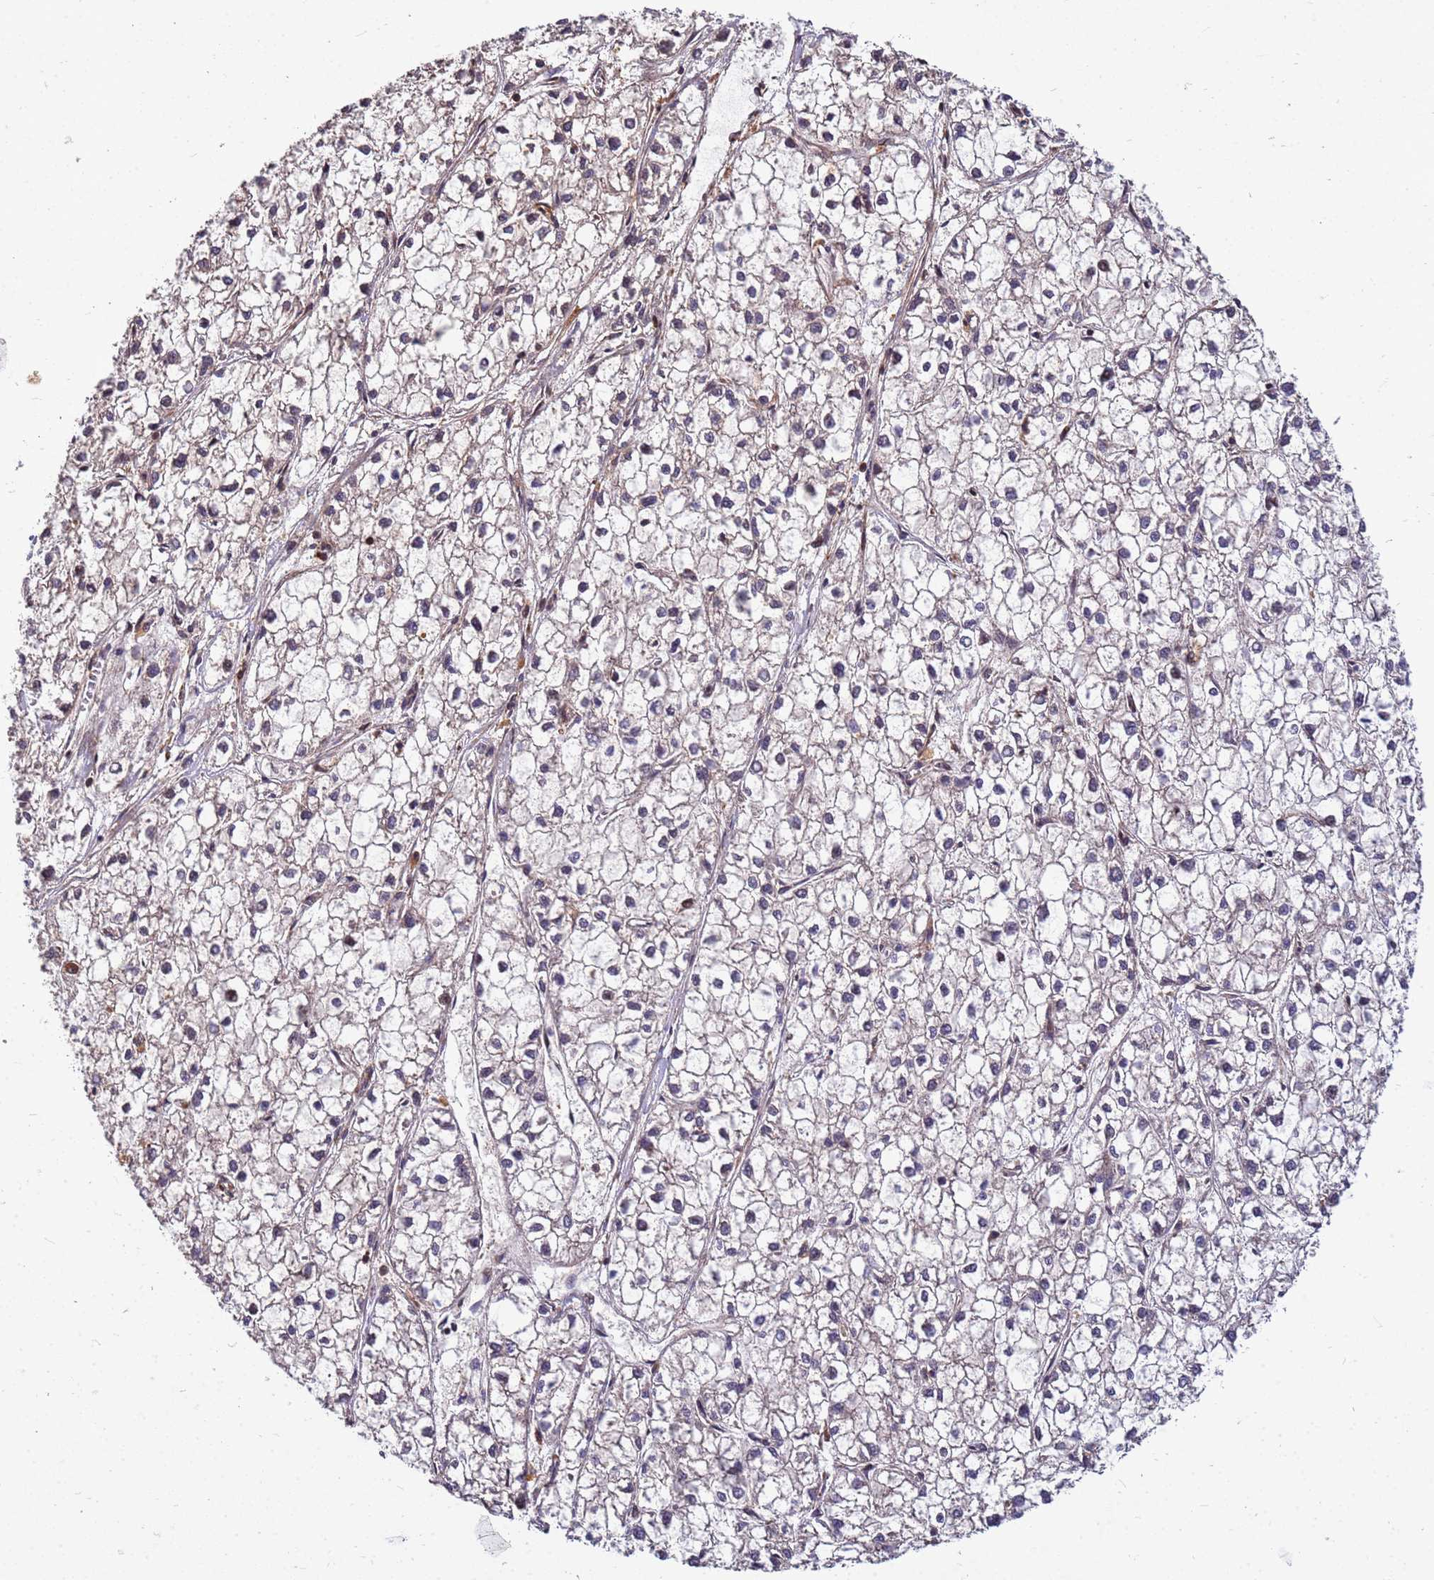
{"staining": {"intensity": "negative", "quantity": "none", "location": "none"}, "tissue": "liver cancer", "cell_type": "Tumor cells", "image_type": "cancer", "snomed": [{"axis": "morphology", "description": "Carcinoma, Hepatocellular, NOS"}, {"axis": "topography", "description": "Liver"}], "caption": "Photomicrograph shows no protein positivity in tumor cells of liver cancer tissue.", "gene": "DUS4L", "patient": {"sex": "female", "age": 43}}